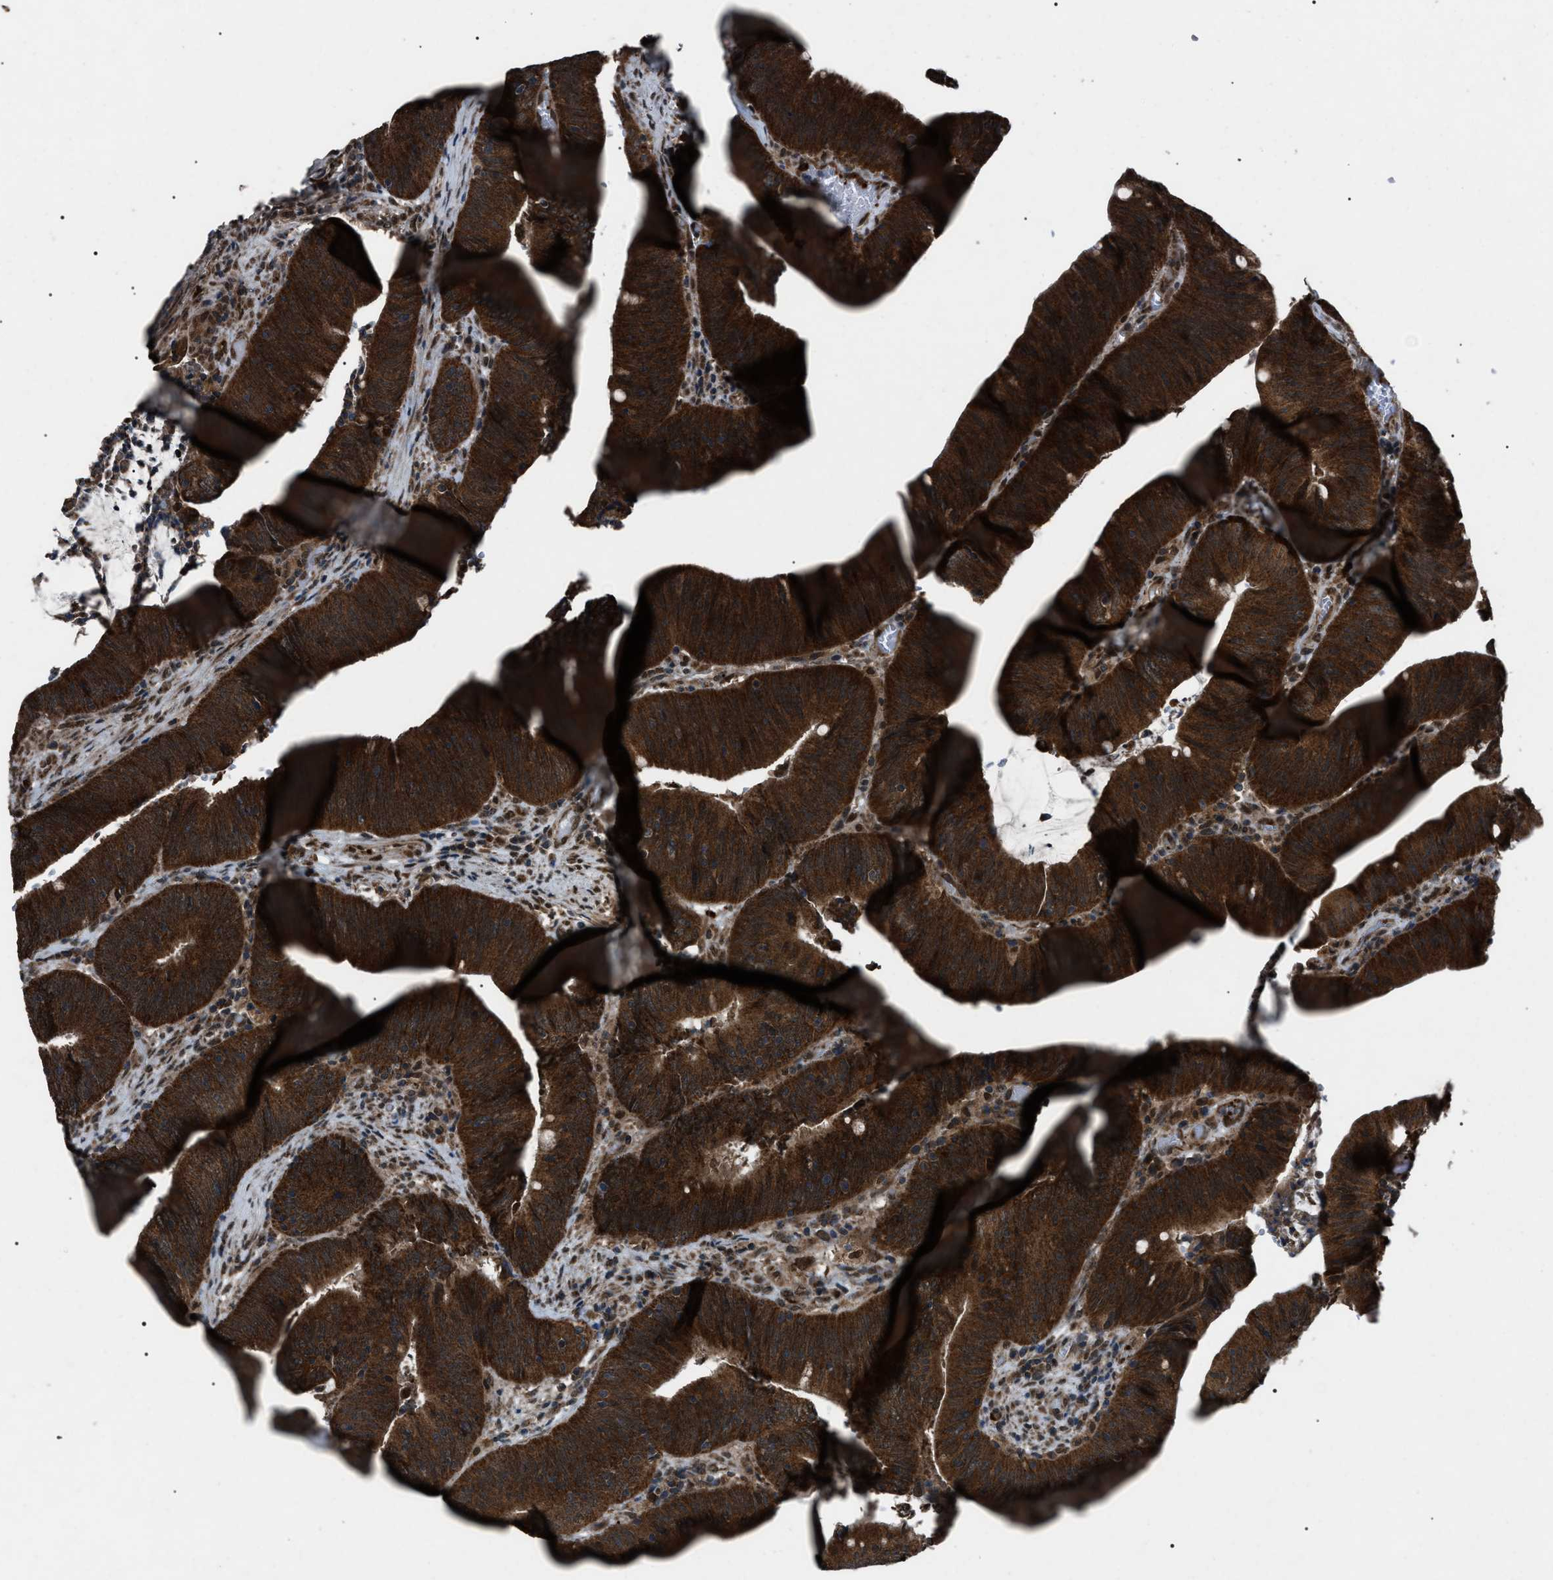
{"staining": {"intensity": "strong", "quantity": ">75%", "location": "cytoplasmic/membranous"}, "tissue": "colorectal cancer", "cell_type": "Tumor cells", "image_type": "cancer", "snomed": [{"axis": "morphology", "description": "Normal tissue, NOS"}, {"axis": "morphology", "description": "Adenocarcinoma, NOS"}, {"axis": "topography", "description": "Rectum"}], "caption": "Protein staining displays strong cytoplasmic/membranous staining in about >75% of tumor cells in adenocarcinoma (colorectal).", "gene": "ZFAND2A", "patient": {"sex": "female", "age": 66}}